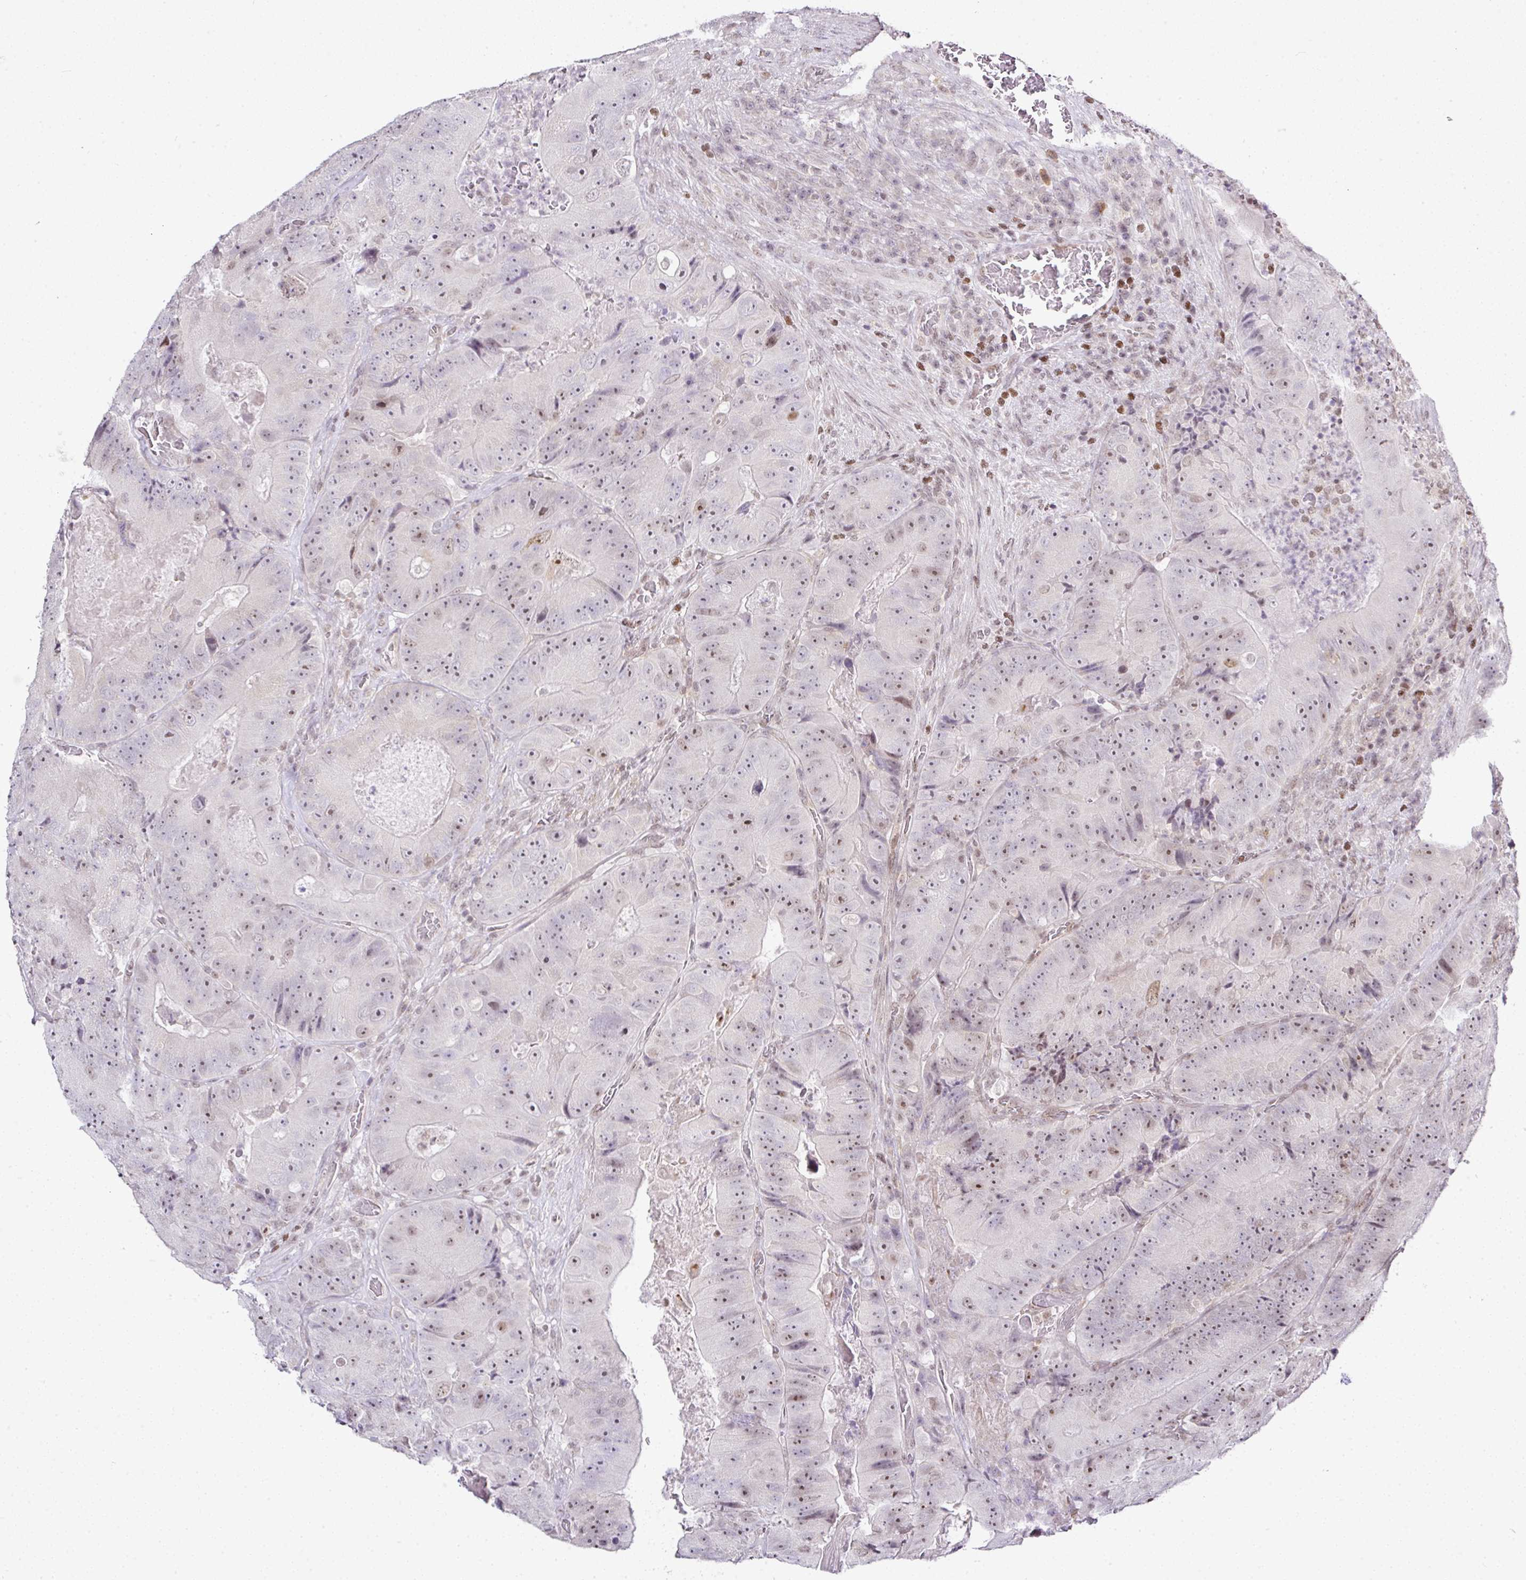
{"staining": {"intensity": "weak", "quantity": "25%-75%", "location": "nuclear"}, "tissue": "colorectal cancer", "cell_type": "Tumor cells", "image_type": "cancer", "snomed": [{"axis": "morphology", "description": "Adenocarcinoma, NOS"}, {"axis": "topography", "description": "Colon"}], "caption": "An image of human colorectal adenocarcinoma stained for a protein shows weak nuclear brown staining in tumor cells.", "gene": "FAM32A", "patient": {"sex": "female", "age": 86}}